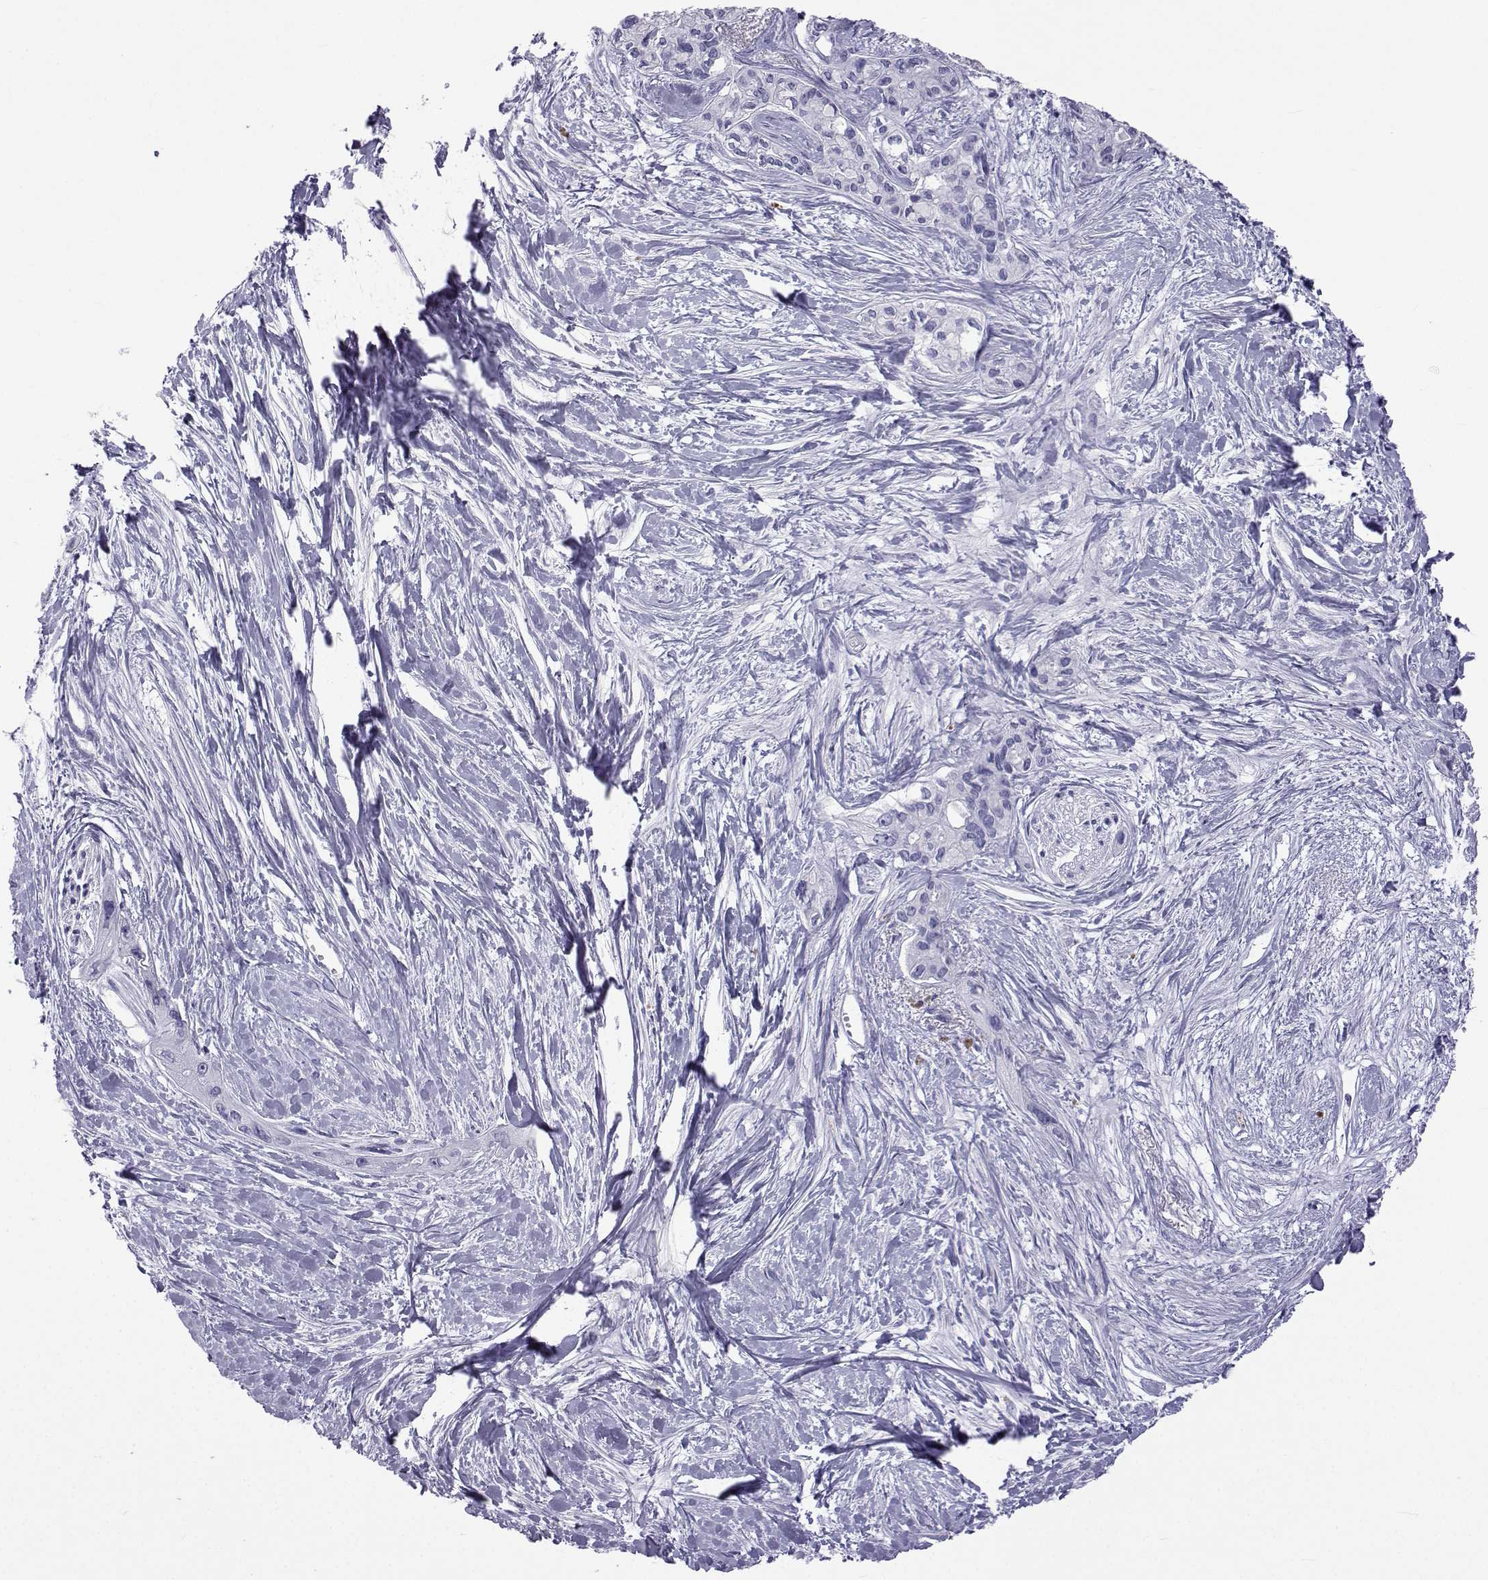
{"staining": {"intensity": "negative", "quantity": "none", "location": "none"}, "tissue": "pancreatic cancer", "cell_type": "Tumor cells", "image_type": "cancer", "snomed": [{"axis": "morphology", "description": "Adenocarcinoma, NOS"}, {"axis": "topography", "description": "Pancreas"}], "caption": "Adenocarcinoma (pancreatic) was stained to show a protein in brown. There is no significant positivity in tumor cells. Nuclei are stained in blue.", "gene": "ACTL7A", "patient": {"sex": "female", "age": 50}}